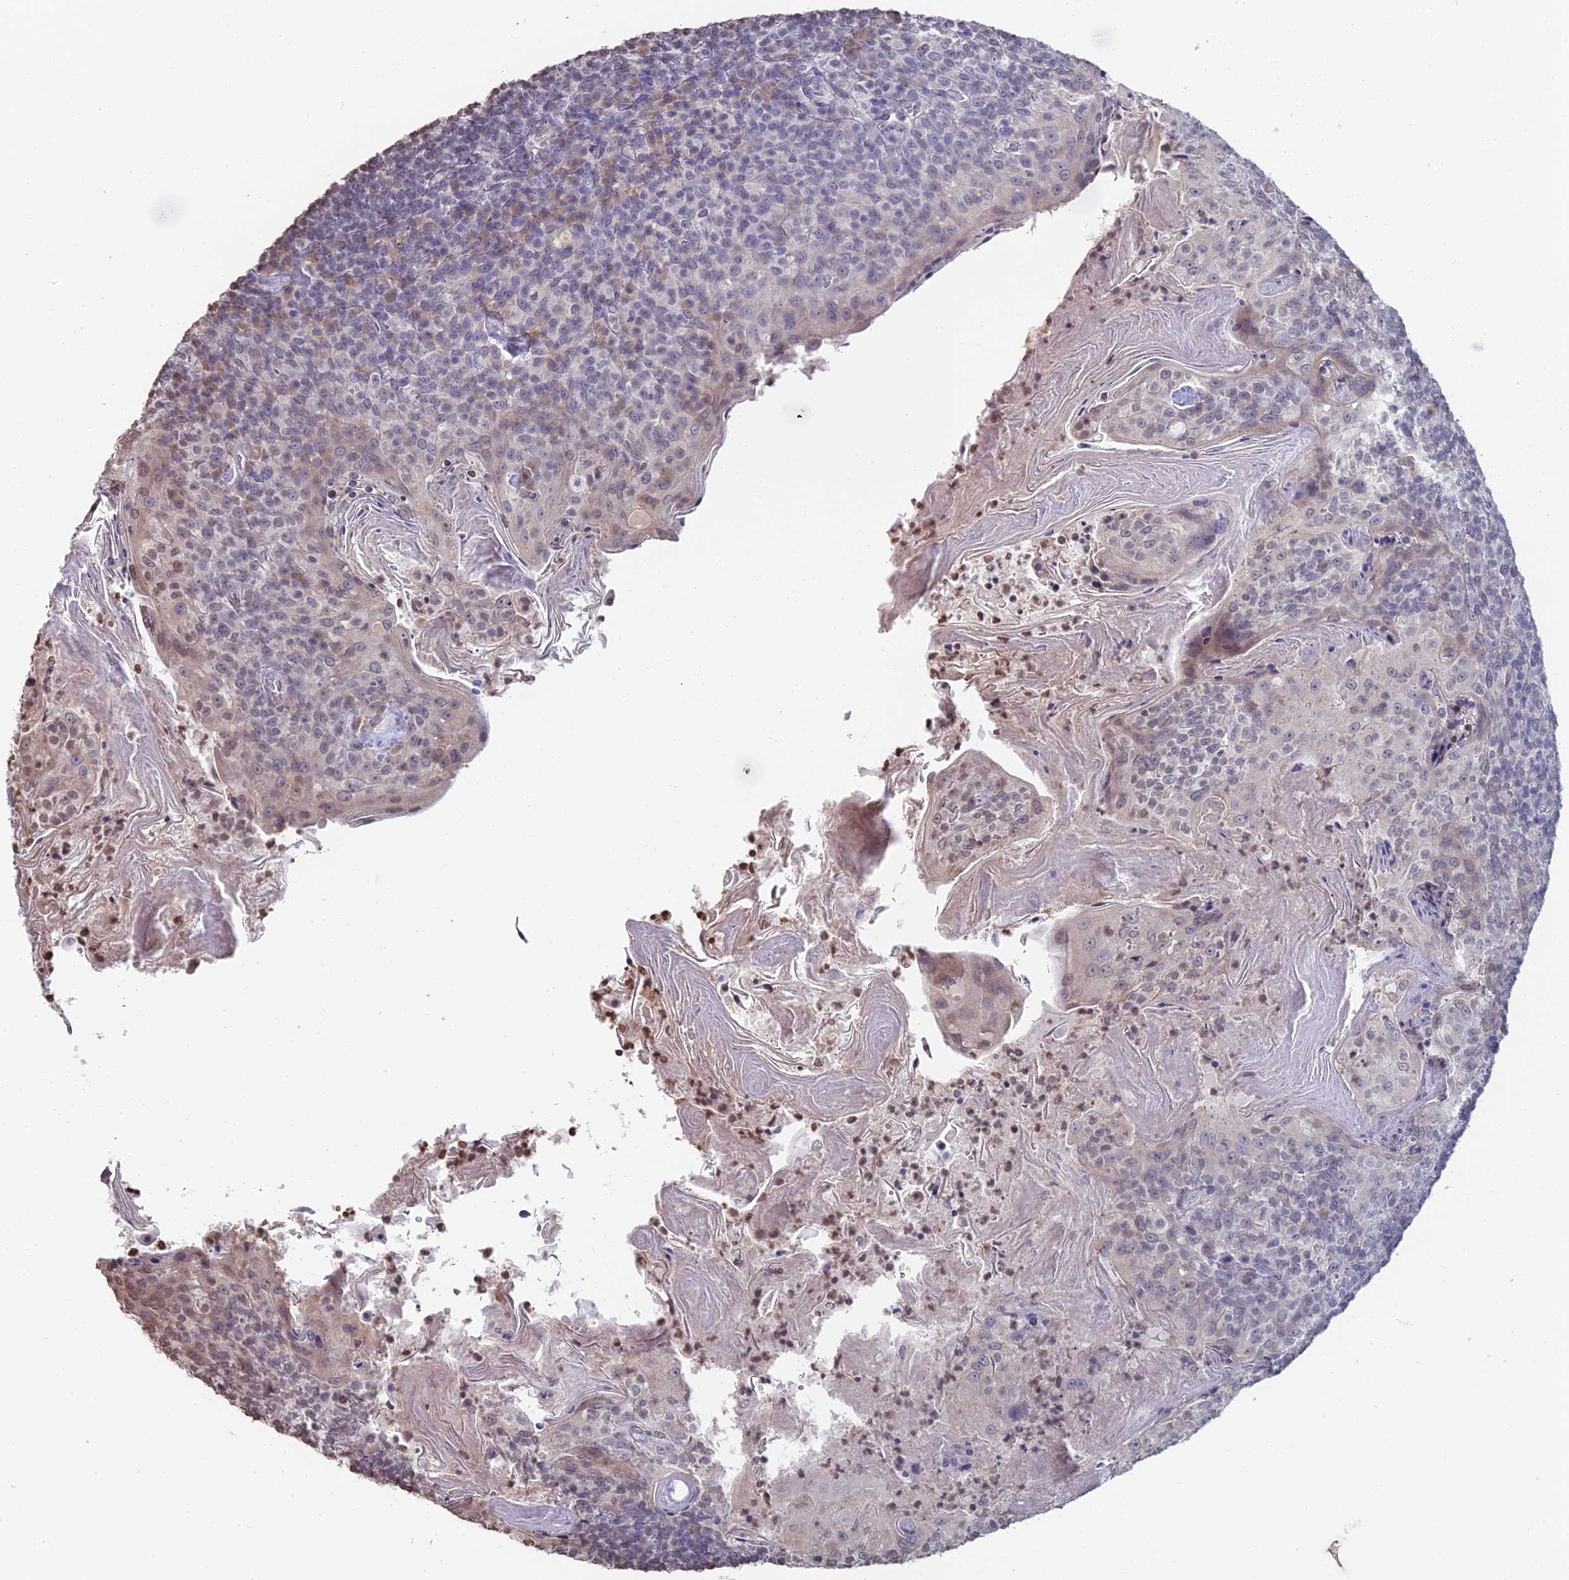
{"staining": {"intensity": "negative", "quantity": "none", "location": "none"}, "tissue": "tonsil", "cell_type": "Germinal center cells", "image_type": "normal", "snomed": [{"axis": "morphology", "description": "Normal tissue, NOS"}, {"axis": "topography", "description": "Tonsil"}], "caption": "Immunohistochemical staining of unremarkable human tonsil shows no significant expression in germinal center cells.", "gene": "PRR22", "patient": {"sex": "female", "age": 10}}